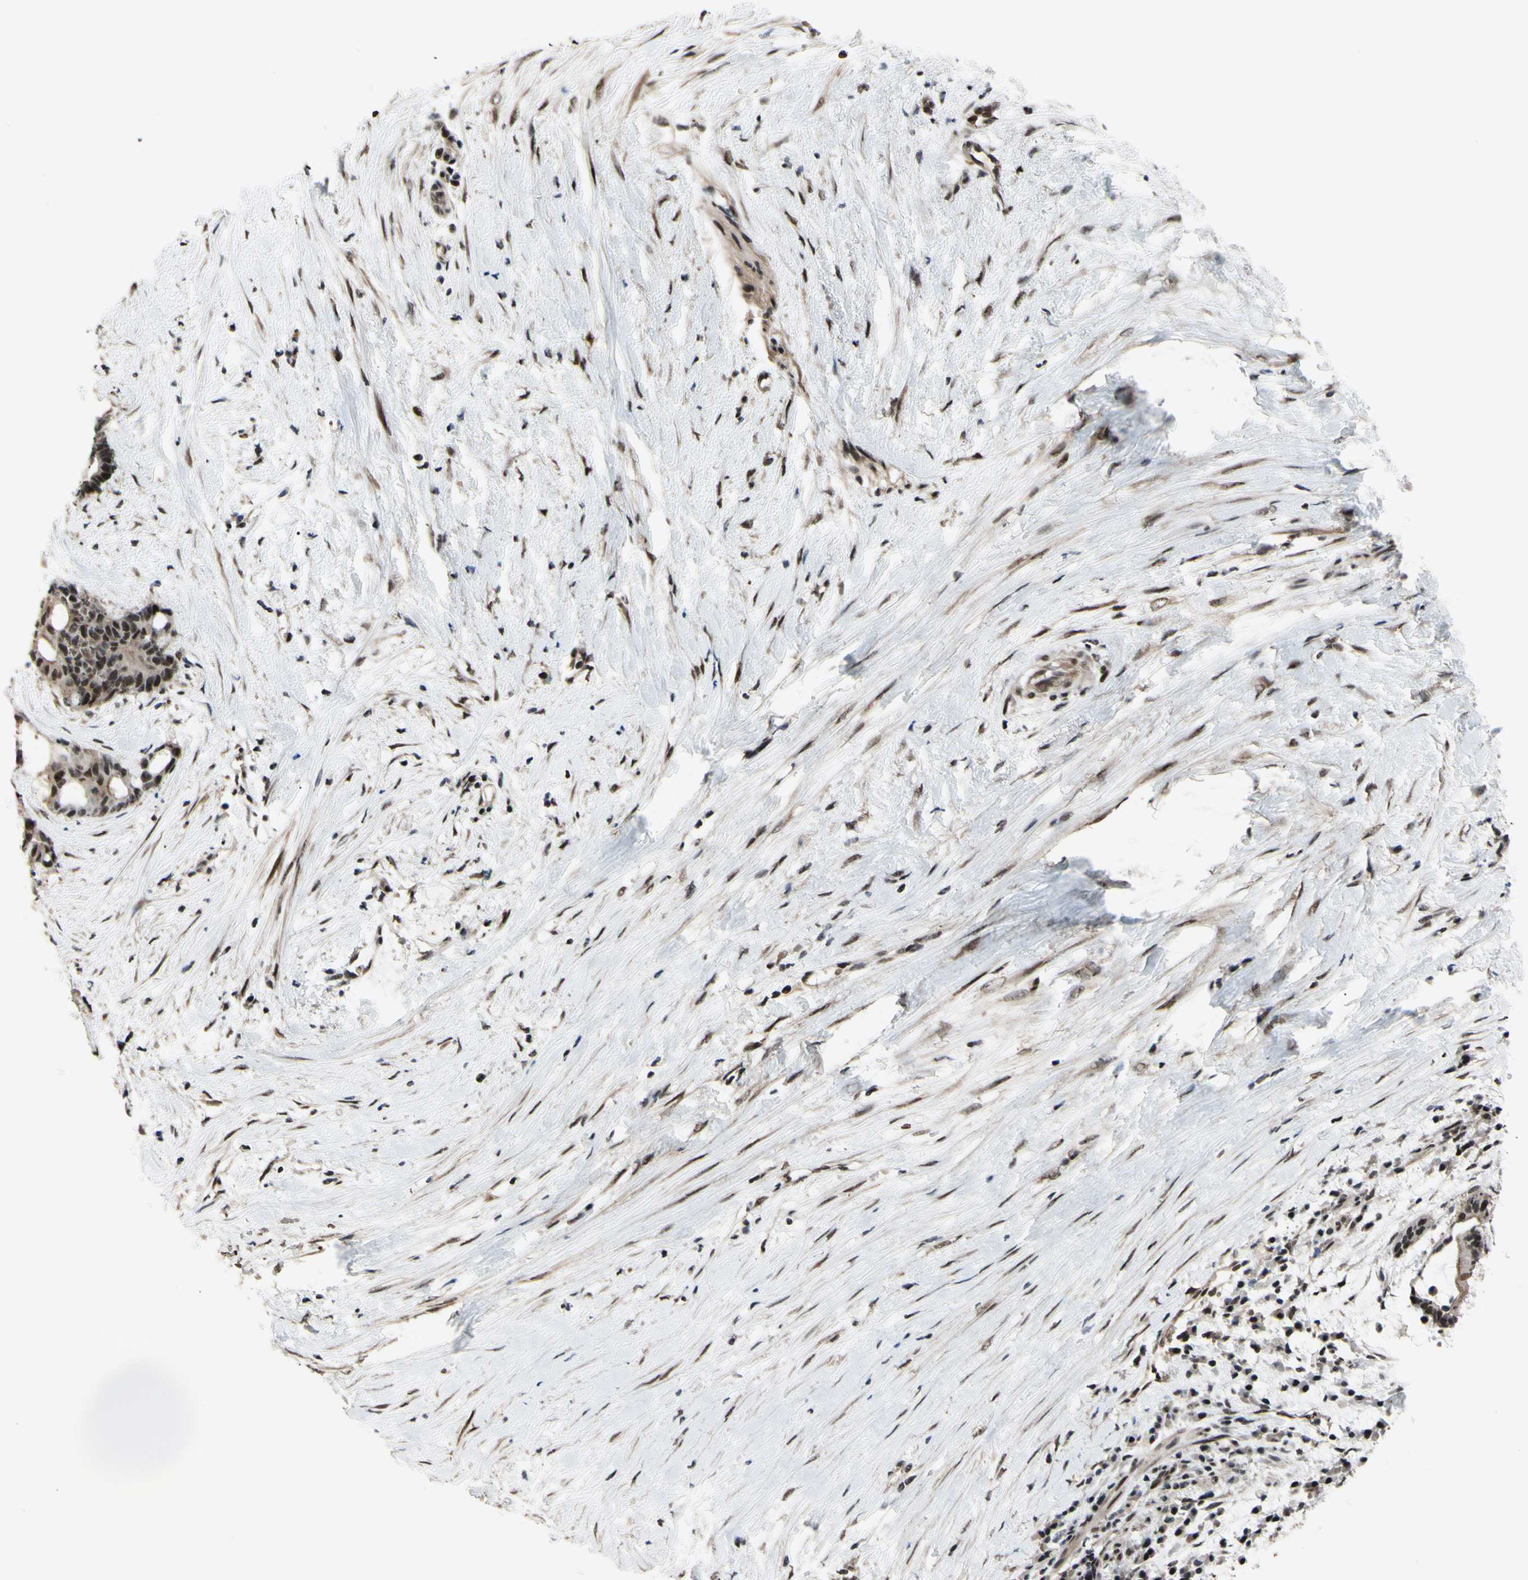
{"staining": {"intensity": "strong", "quantity": ">75%", "location": "nuclear"}, "tissue": "liver cancer", "cell_type": "Tumor cells", "image_type": "cancer", "snomed": [{"axis": "morphology", "description": "Cholangiocarcinoma"}, {"axis": "topography", "description": "Liver"}], "caption": "This is a histology image of IHC staining of liver cholangiocarcinoma, which shows strong staining in the nuclear of tumor cells.", "gene": "THAP12", "patient": {"sex": "female", "age": 73}}